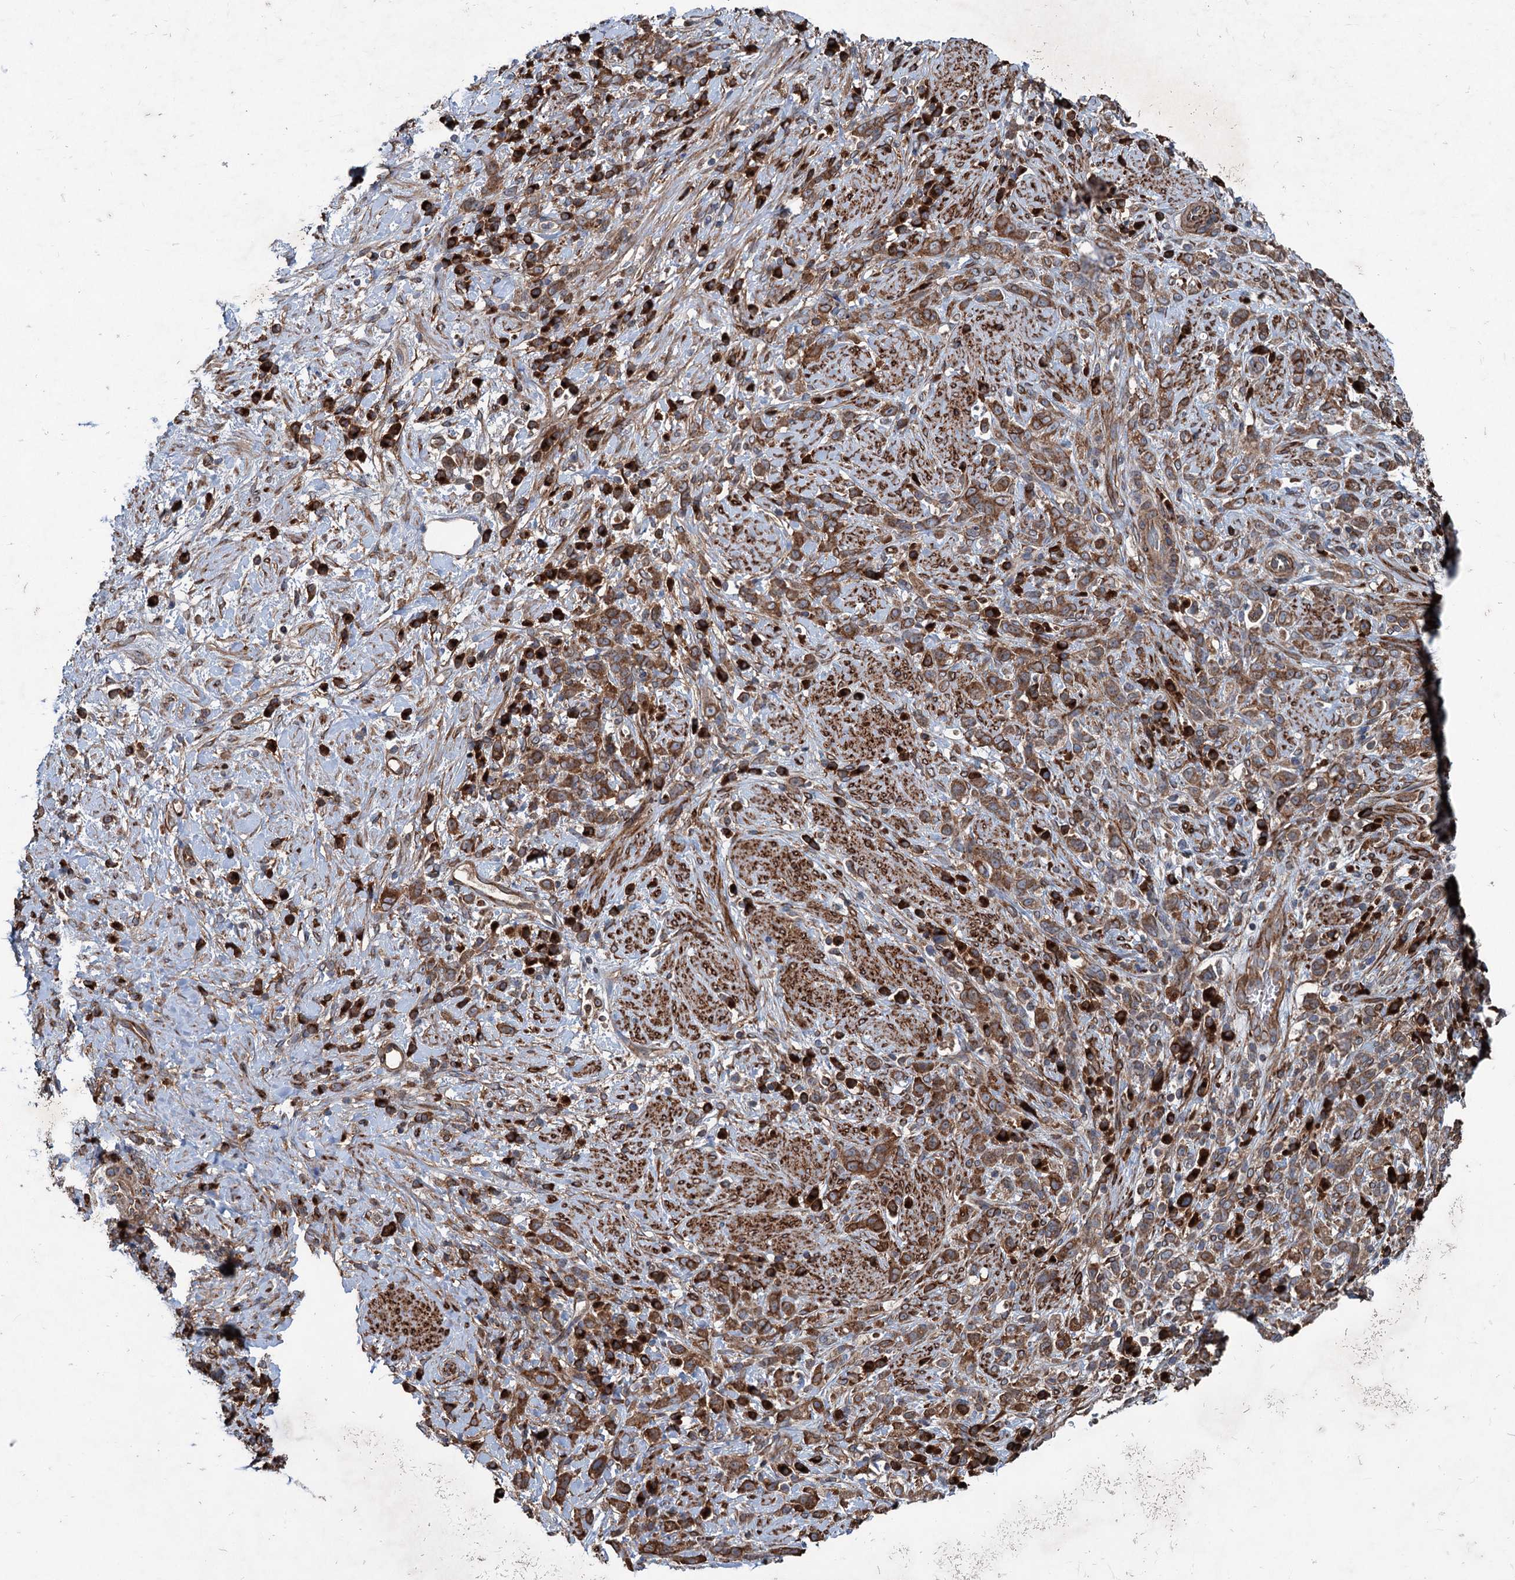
{"staining": {"intensity": "strong", "quantity": ">75%", "location": "cytoplasmic/membranous"}, "tissue": "stomach cancer", "cell_type": "Tumor cells", "image_type": "cancer", "snomed": [{"axis": "morphology", "description": "Adenocarcinoma, NOS"}, {"axis": "topography", "description": "Stomach"}], "caption": "Strong cytoplasmic/membranous protein staining is present in about >75% of tumor cells in stomach adenocarcinoma. The protein is shown in brown color, while the nuclei are stained blue.", "gene": "CALCOCO1", "patient": {"sex": "female", "age": 60}}